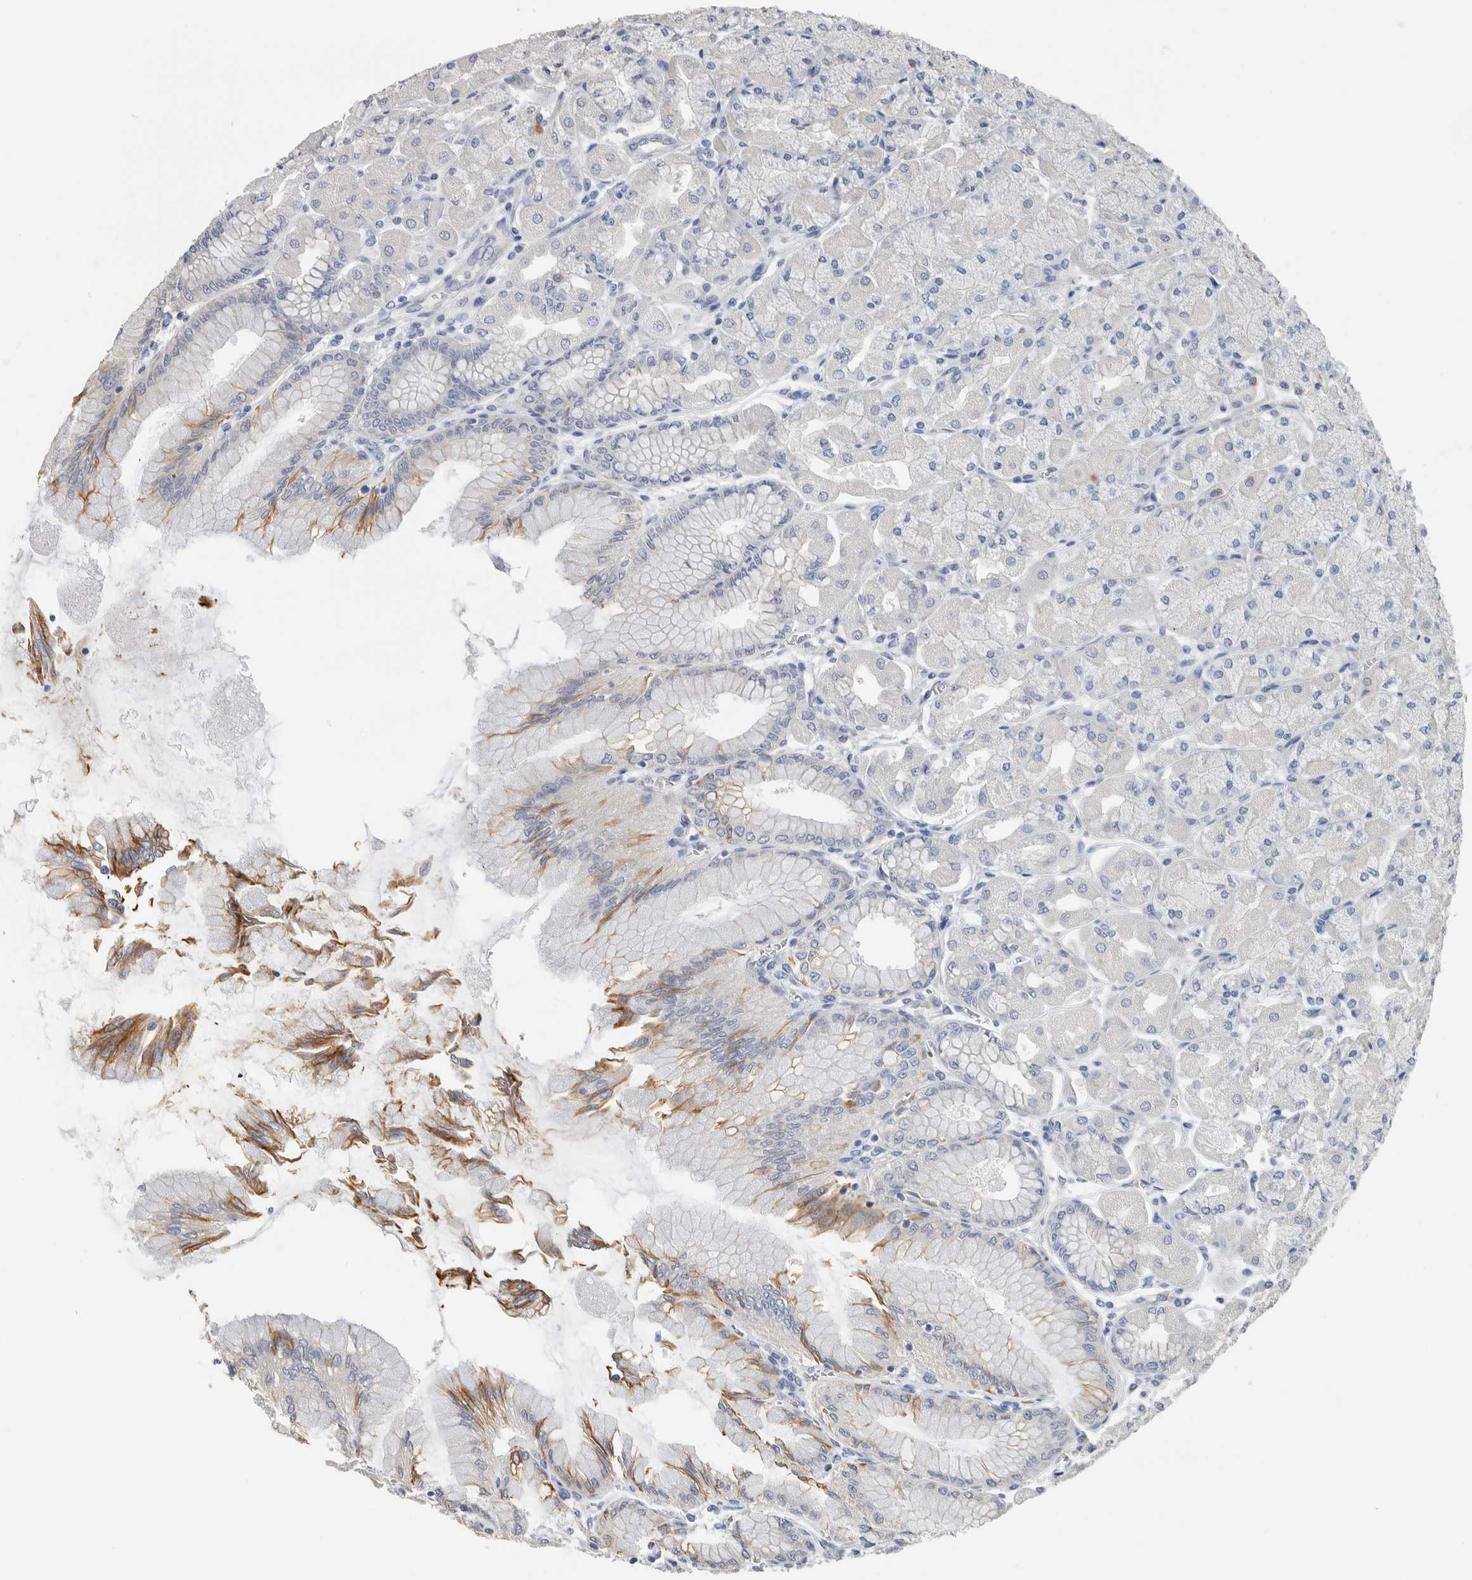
{"staining": {"intensity": "weak", "quantity": "<25%", "location": "cytoplasmic/membranous"}, "tissue": "stomach", "cell_type": "Glandular cells", "image_type": "normal", "snomed": [{"axis": "morphology", "description": "Normal tissue, NOS"}, {"axis": "topography", "description": "Stomach, upper"}], "caption": "A high-resolution histopathology image shows immunohistochemistry staining of benign stomach, which exhibits no significant expression in glandular cells.", "gene": "NEFM", "patient": {"sex": "female", "age": 56}}